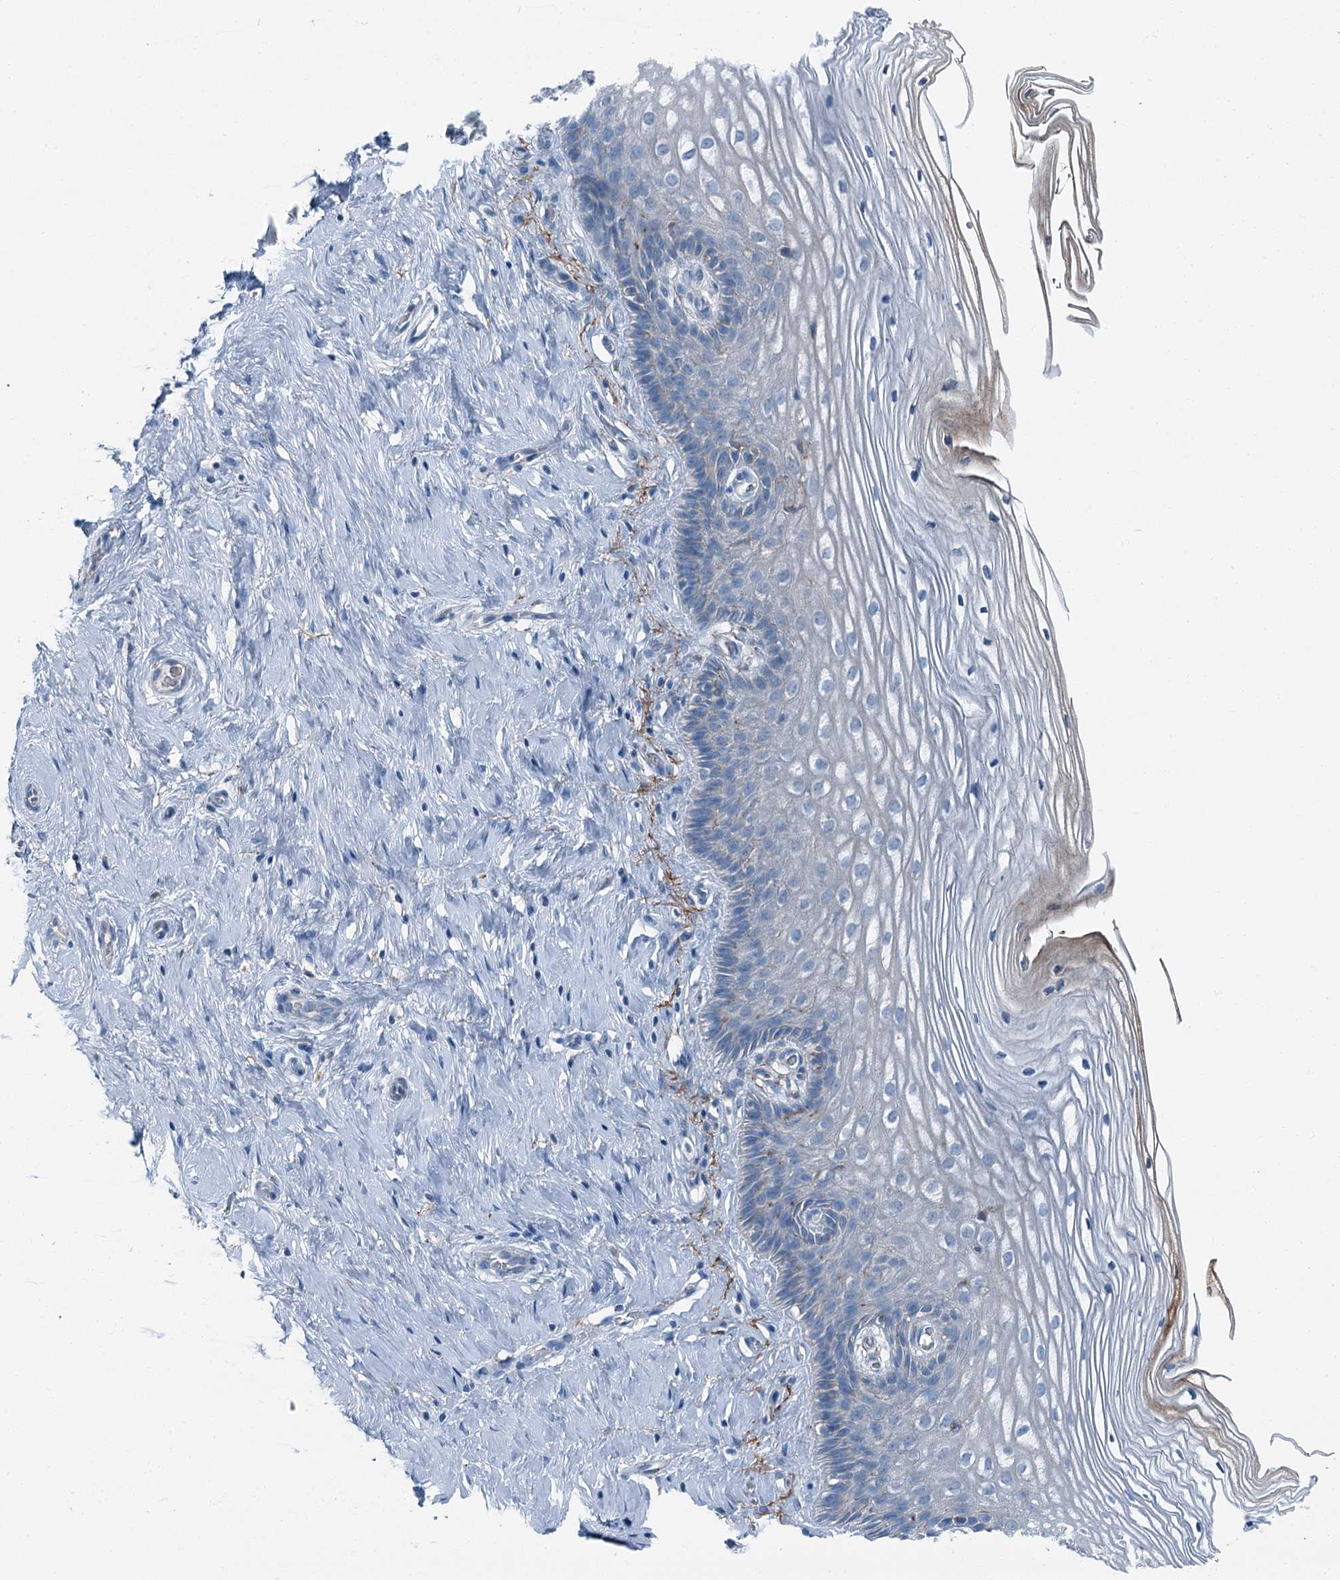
{"staining": {"intensity": "moderate", "quantity": "<25%", "location": "cytoplasmic/membranous"}, "tissue": "cervix", "cell_type": "Glandular cells", "image_type": "normal", "snomed": [{"axis": "morphology", "description": "Normal tissue, NOS"}, {"axis": "topography", "description": "Cervix"}], "caption": "Immunohistochemistry (IHC) image of unremarkable cervix: human cervix stained using IHC demonstrates low levels of moderate protein expression localized specifically in the cytoplasmic/membranous of glandular cells, appearing as a cytoplasmic/membranous brown color.", "gene": "AXL", "patient": {"sex": "female", "age": 33}}